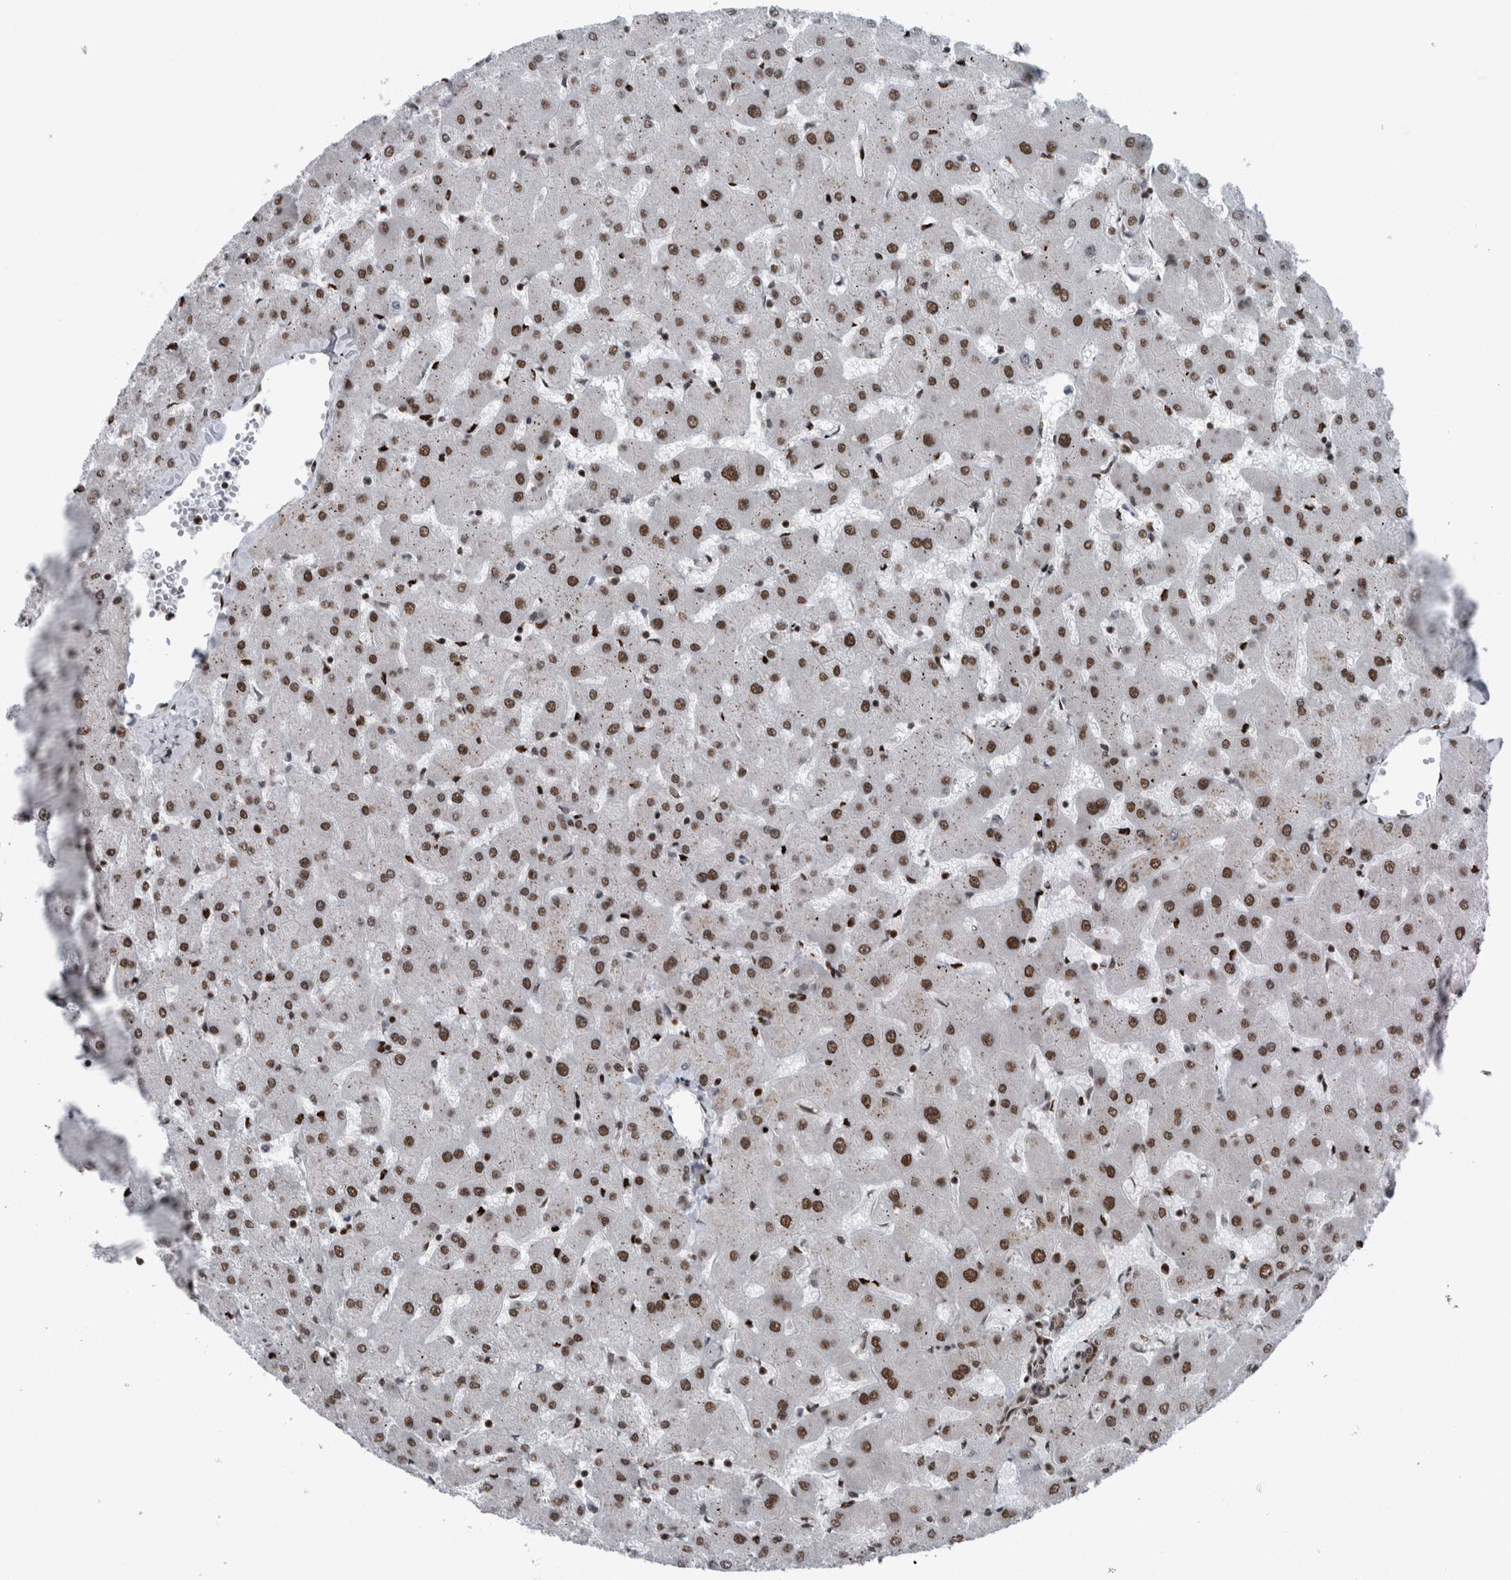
{"staining": {"intensity": "weak", "quantity": "25%-75%", "location": "nuclear"}, "tissue": "liver", "cell_type": "Cholangiocytes", "image_type": "normal", "snomed": [{"axis": "morphology", "description": "Normal tissue, NOS"}, {"axis": "topography", "description": "Liver"}], "caption": "High-magnification brightfield microscopy of normal liver stained with DAB (brown) and counterstained with hematoxylin (blue). cholangiocytes exhibit weak nuclear expression is seen in approximately25%-75% of cells.", "gene": "DNMT3A", "patient": {"sex": "female", "age": 63}}